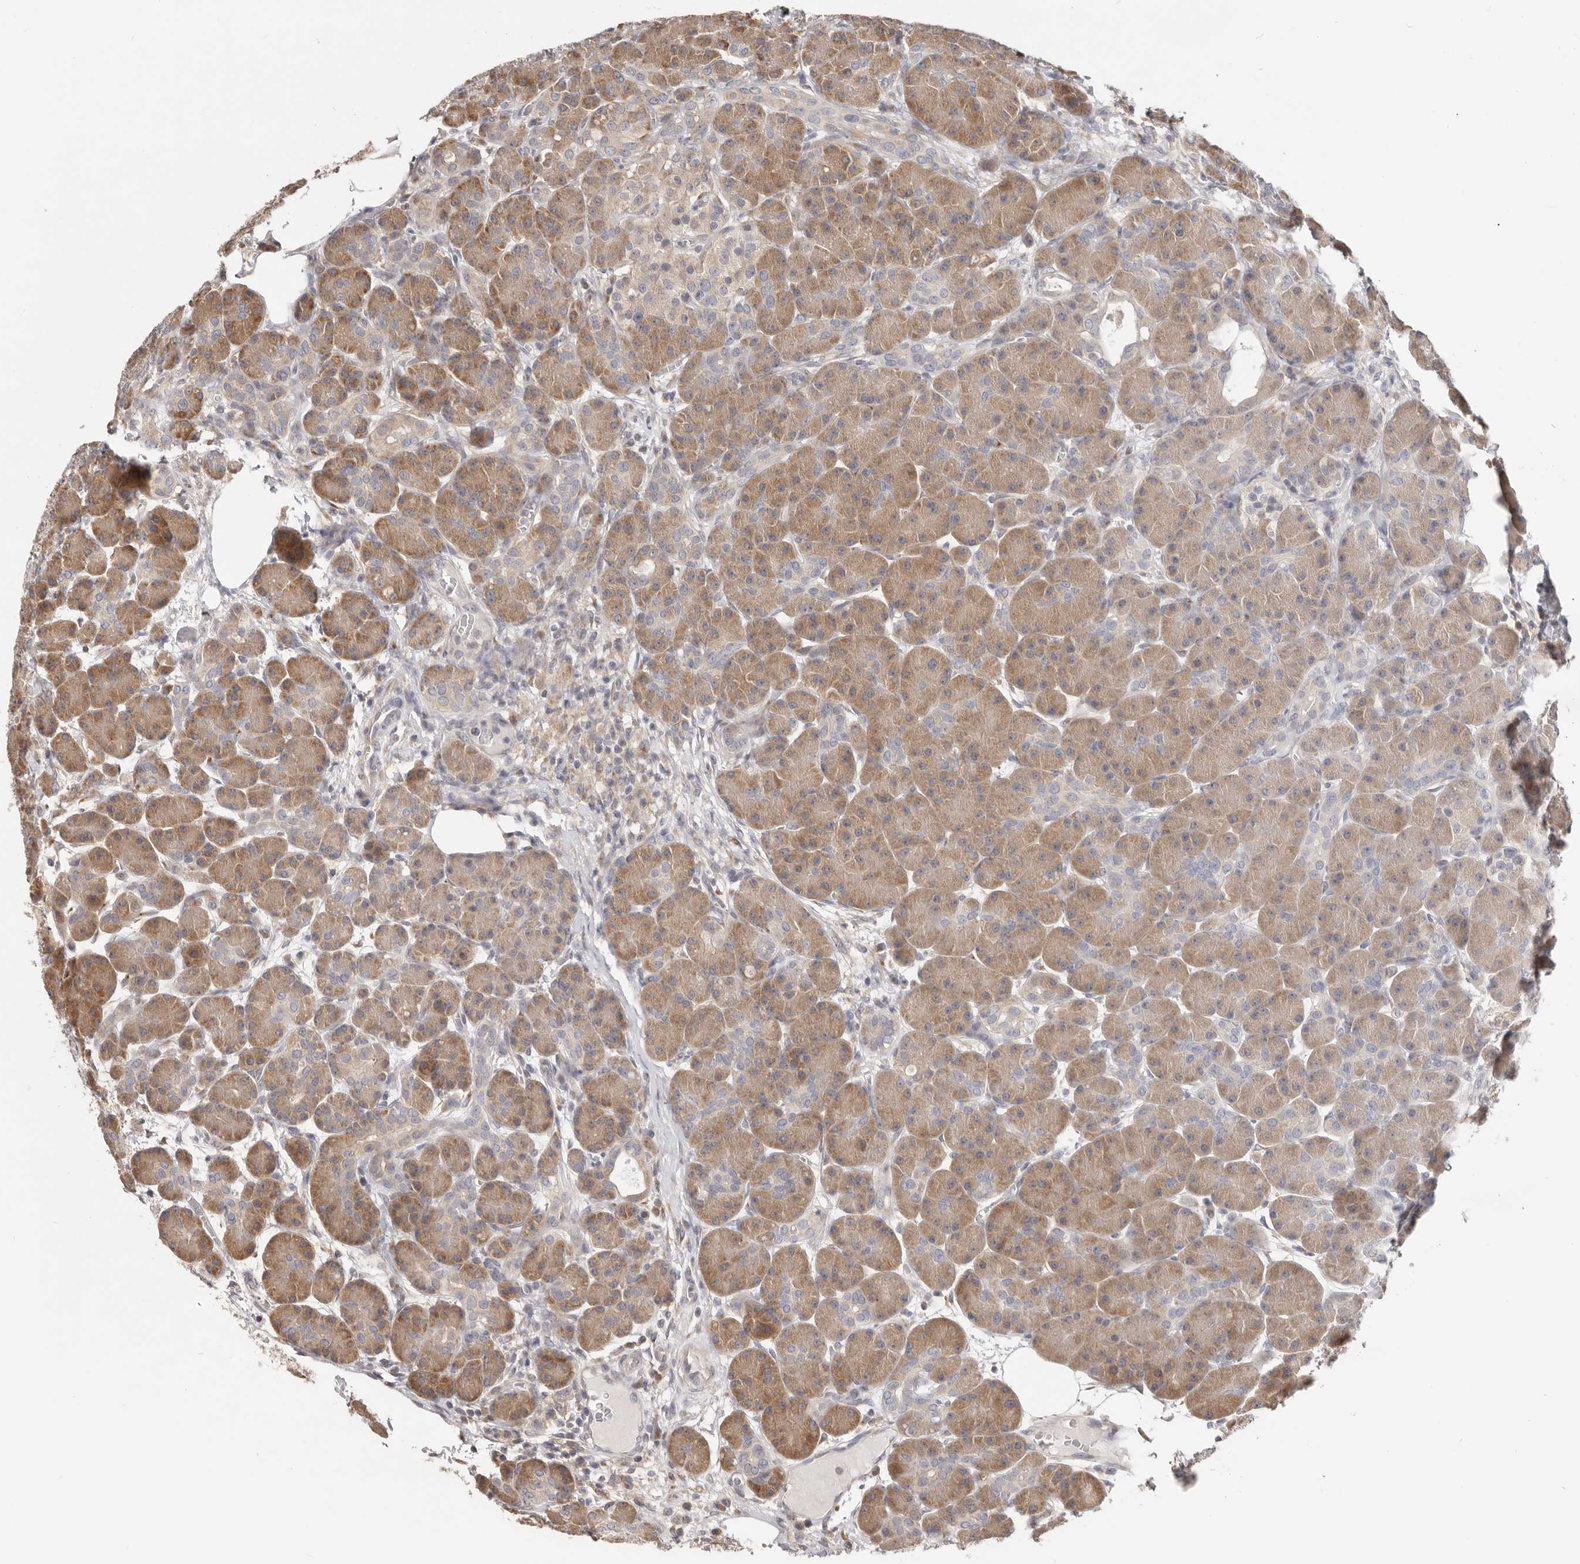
{"staining": {"intensity": "moderate", "quantity": "25%-75%", "location": "cytoplasmic/membranous"}, "tissue": "pancreas", "cell_type": "Exocrine glandular cells", "image_type": "normal", "snomed": [{"axis": "morphology", "description": "Normal tissue, NOS"}, {"axis": "topography", "description": "Pancreas"}], "caption": "A brown stain labels moderate cytoplasmic/membranous positivity of a protein in exocrine glandular cells of unremarkable pancreas. (IHC, brightfield microscopy, high magnification).", "gene": "LRP6", "patient": {"sex": "male", "age": 63}}